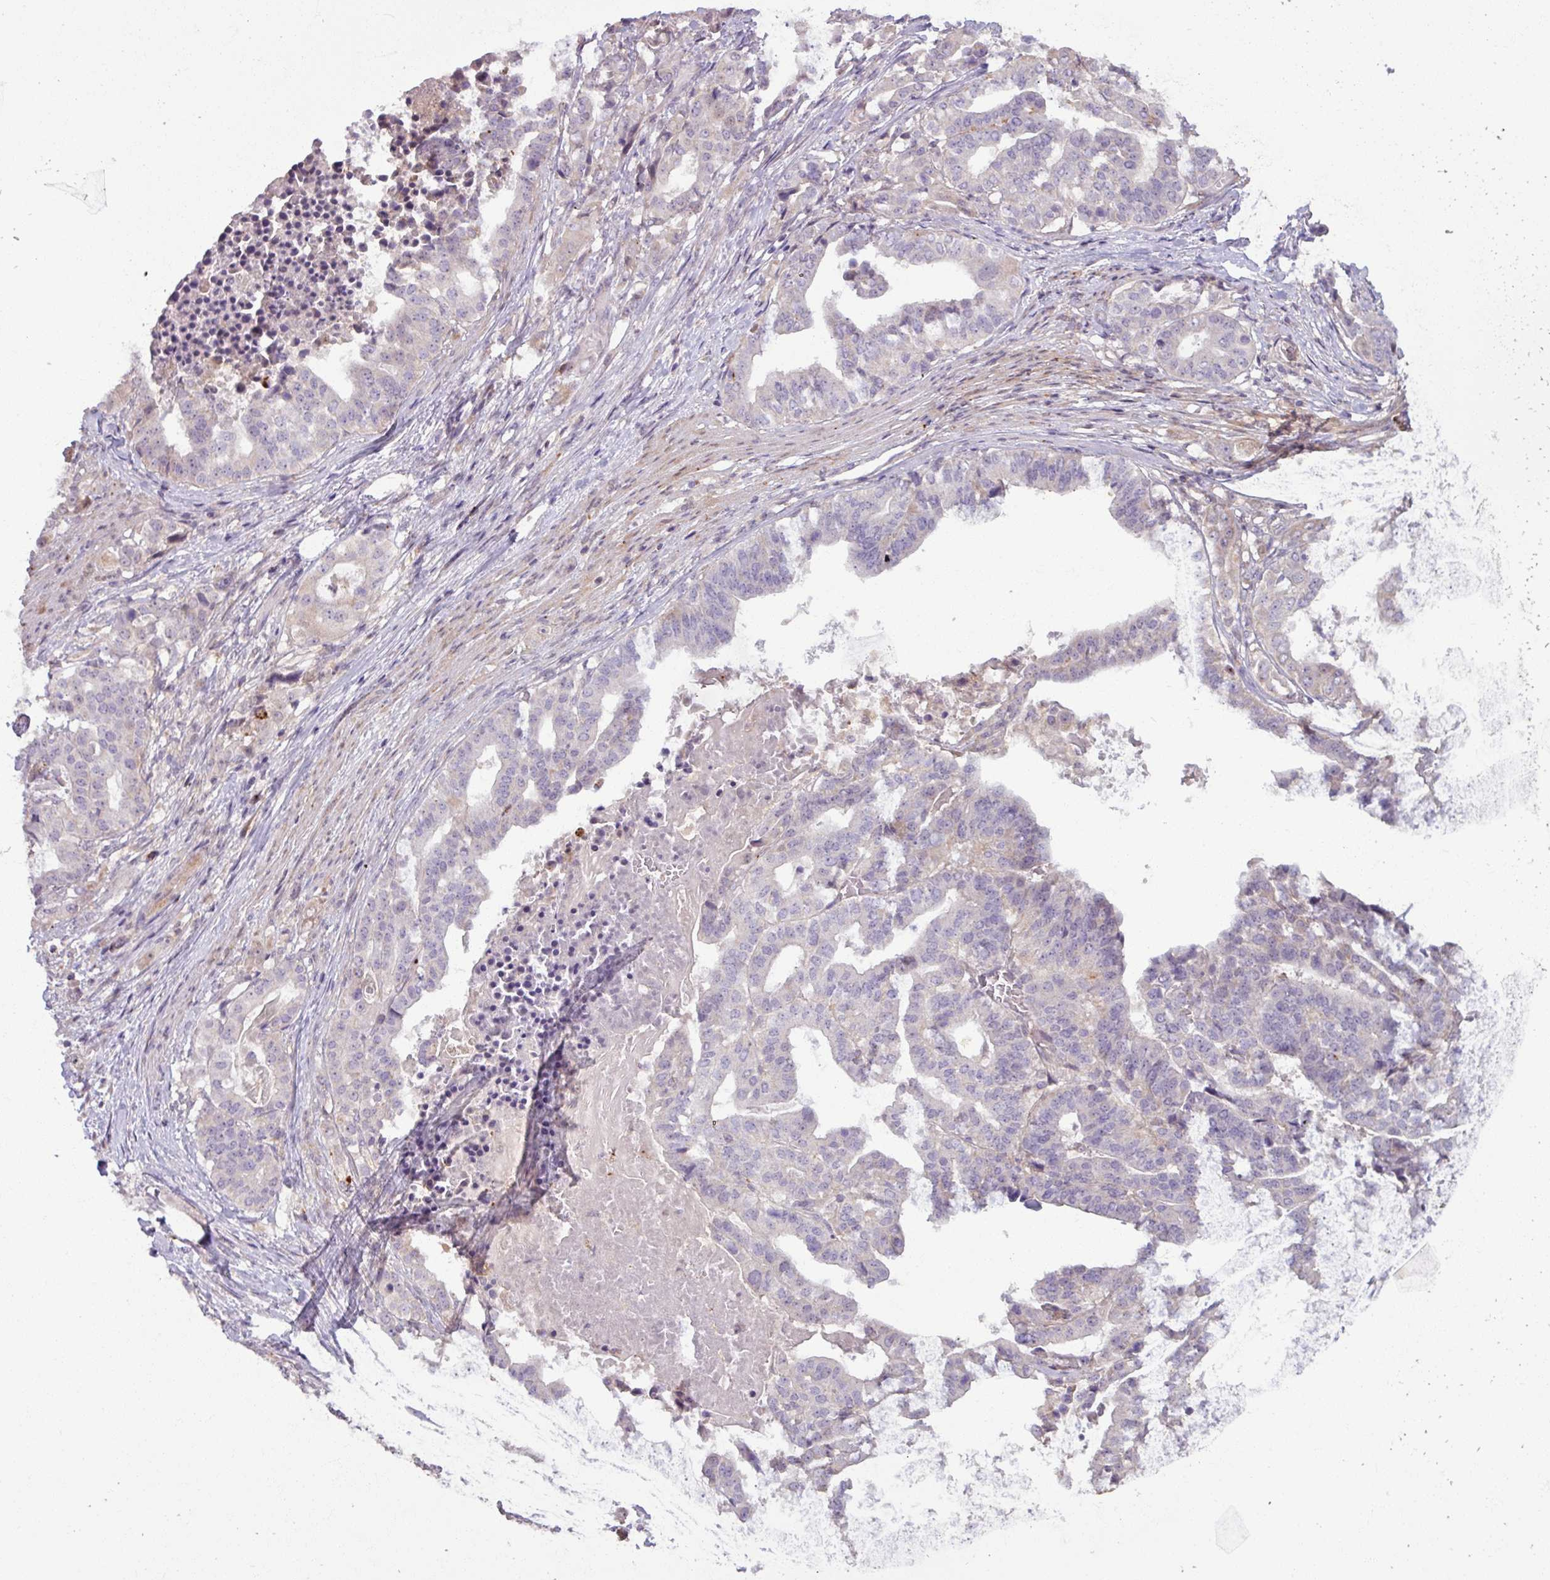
{"staining": {"intensity": "negative", "quantity": "none", "location": "none"}, "tissue": "stomach cancer", "cell_type": "Tumor cells", "image_type": "cancer", "snomed": [{"axis": "morphology", "description": "Adenocarcinoma, NOS"}, {"axis": "topography", "description": "Stomach"}], "caption": "The histopathology image shows no staining of tumor cells in stomach cancer.", "gene": "OR6B1", "patient": {"sex": "male", "age": 48}}